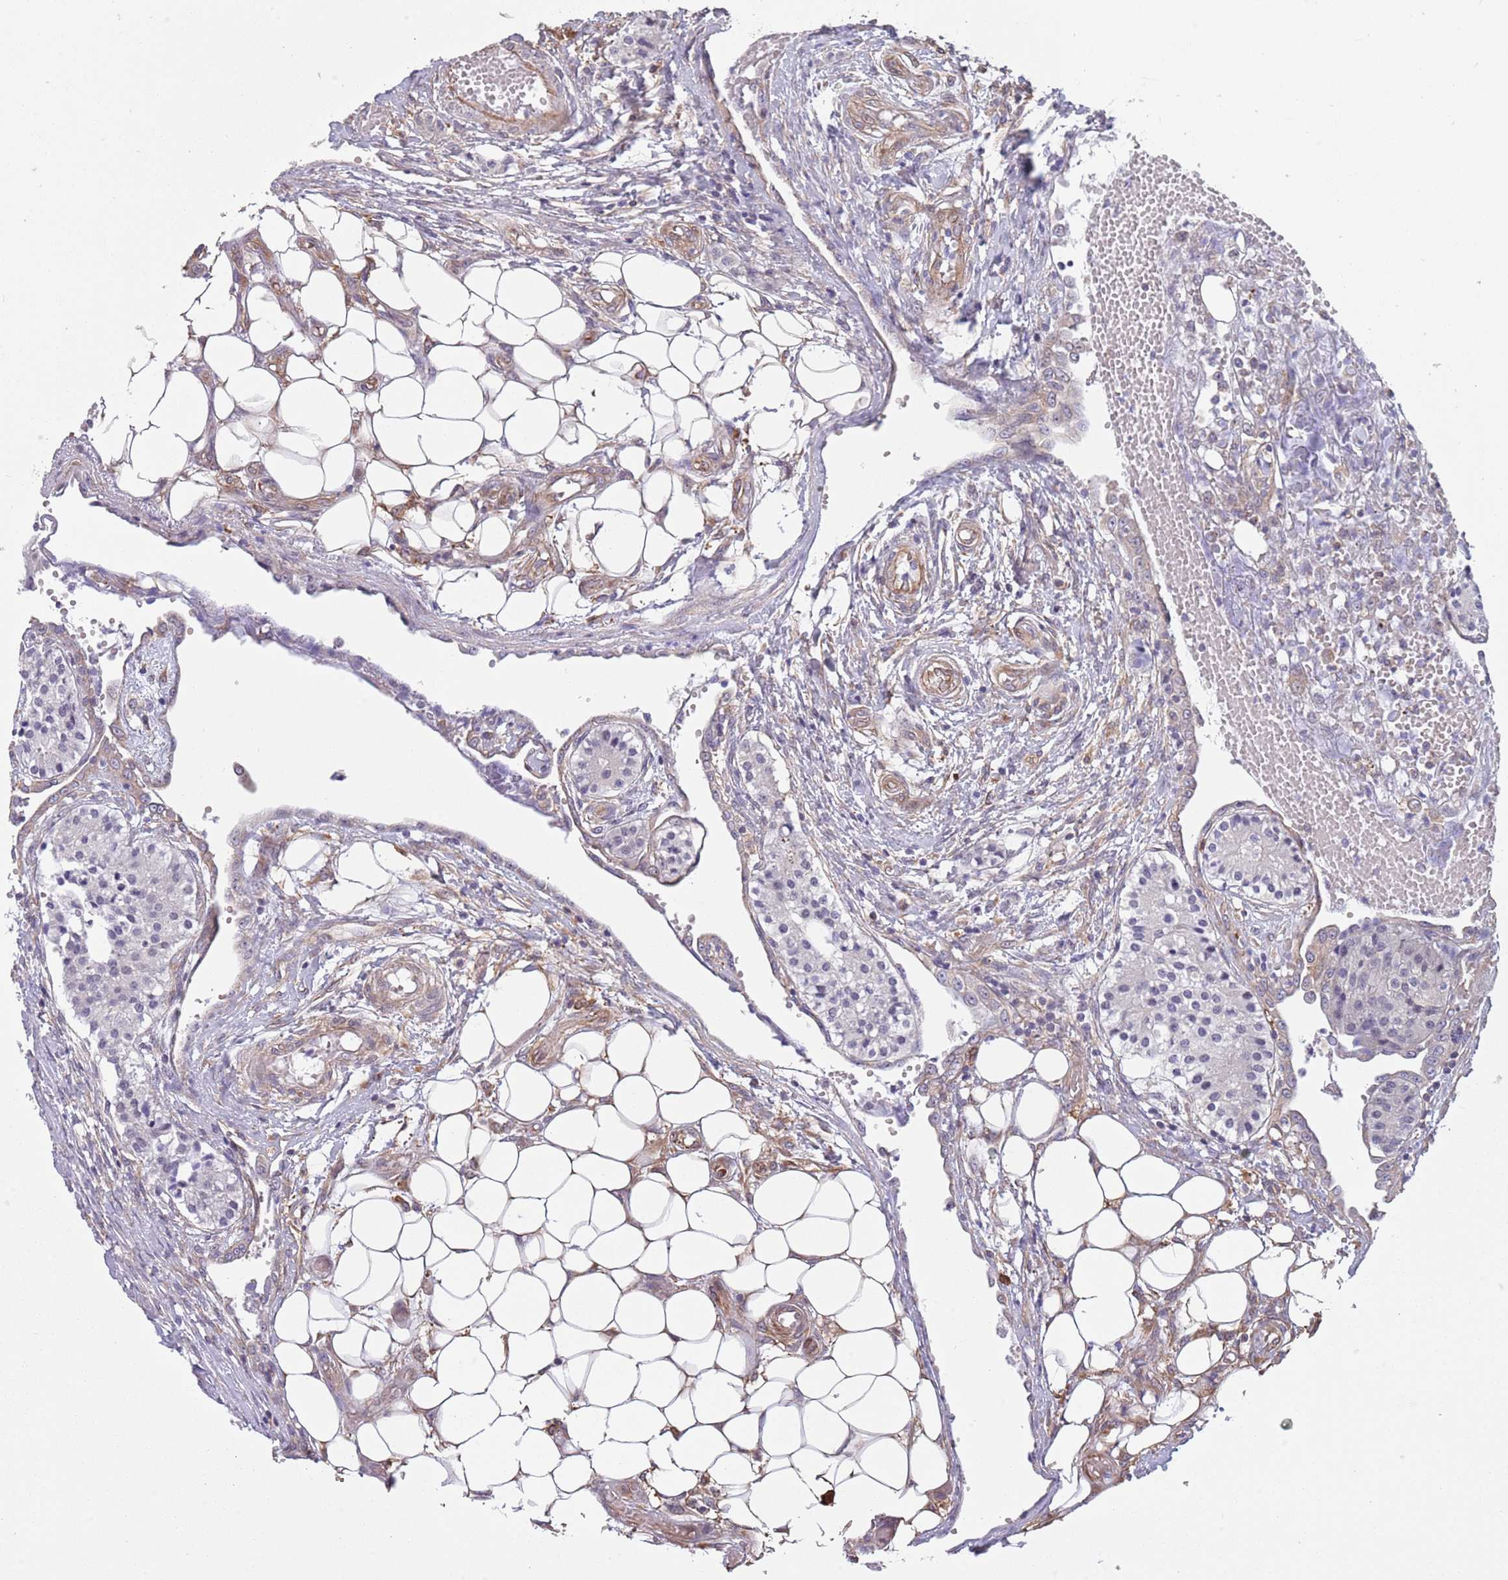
{"staining": {"intensity": "negative", "quantity": "none", "location": "none"}, "tissue": "carcinoid", "cell_type": "Tumor cells", "image_type": "cancer", "snomed": [{"axis": "morphology", "description": "Carcinoid, malignant, NOS"}, {"axis": "topography", "description": "Colon"}], "caption": "There is no significant expression in tumor cells of carcinoid (malignant). (Brightfield microscopy of DAB (3,3'-diaminobenzidine) immunohistochemistry (IHC) at high magnification).", "gene": "CREBZF", "patient": {"sex": "female", "age": 52}}